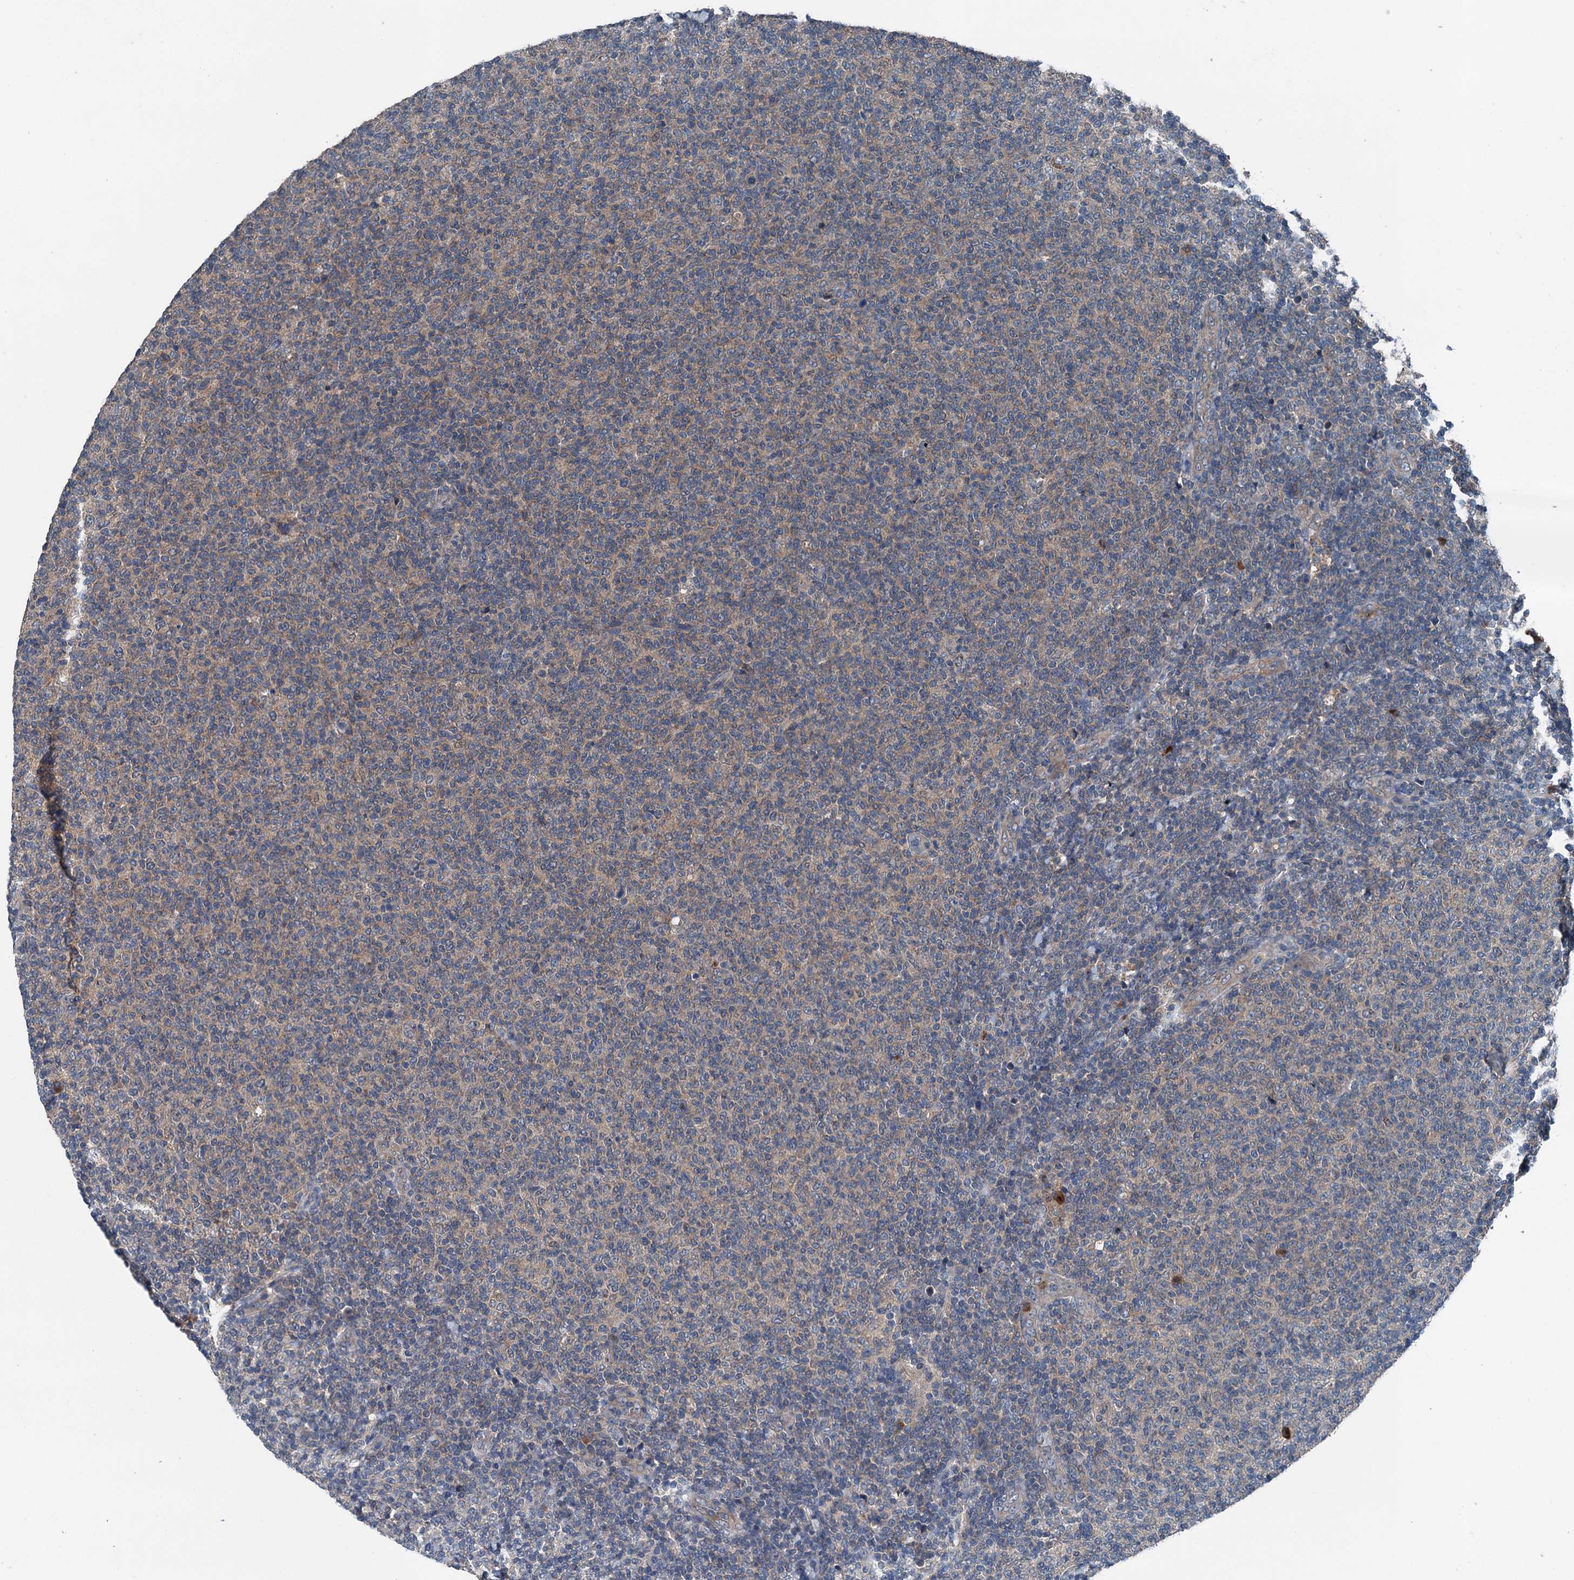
{"staining": {"intensity": "weak", "quantity": "25%-75%", "location": "cytoplasmic/membranous"}, "tissue": "lymphoma", "cell_type": "Tumor cells", "image_type": "cancer", "snomed": [{"axis": "morphology", "description": "Malignant lymphoma, non-Hodgkin's type, Low grade"}, {"axis": "topography", "description": "Lymph node"}], "caption": "Immunohistochemistry (IHC) photomicrograph of human lymphoma stained for a protein (brown), which demonstrates low levels of weak cytoplasmic/membranous positivity in about 25%-75% of tumor cells.", "gene": "PDSS1", "patient": {"sex": "male", "age": 66}}